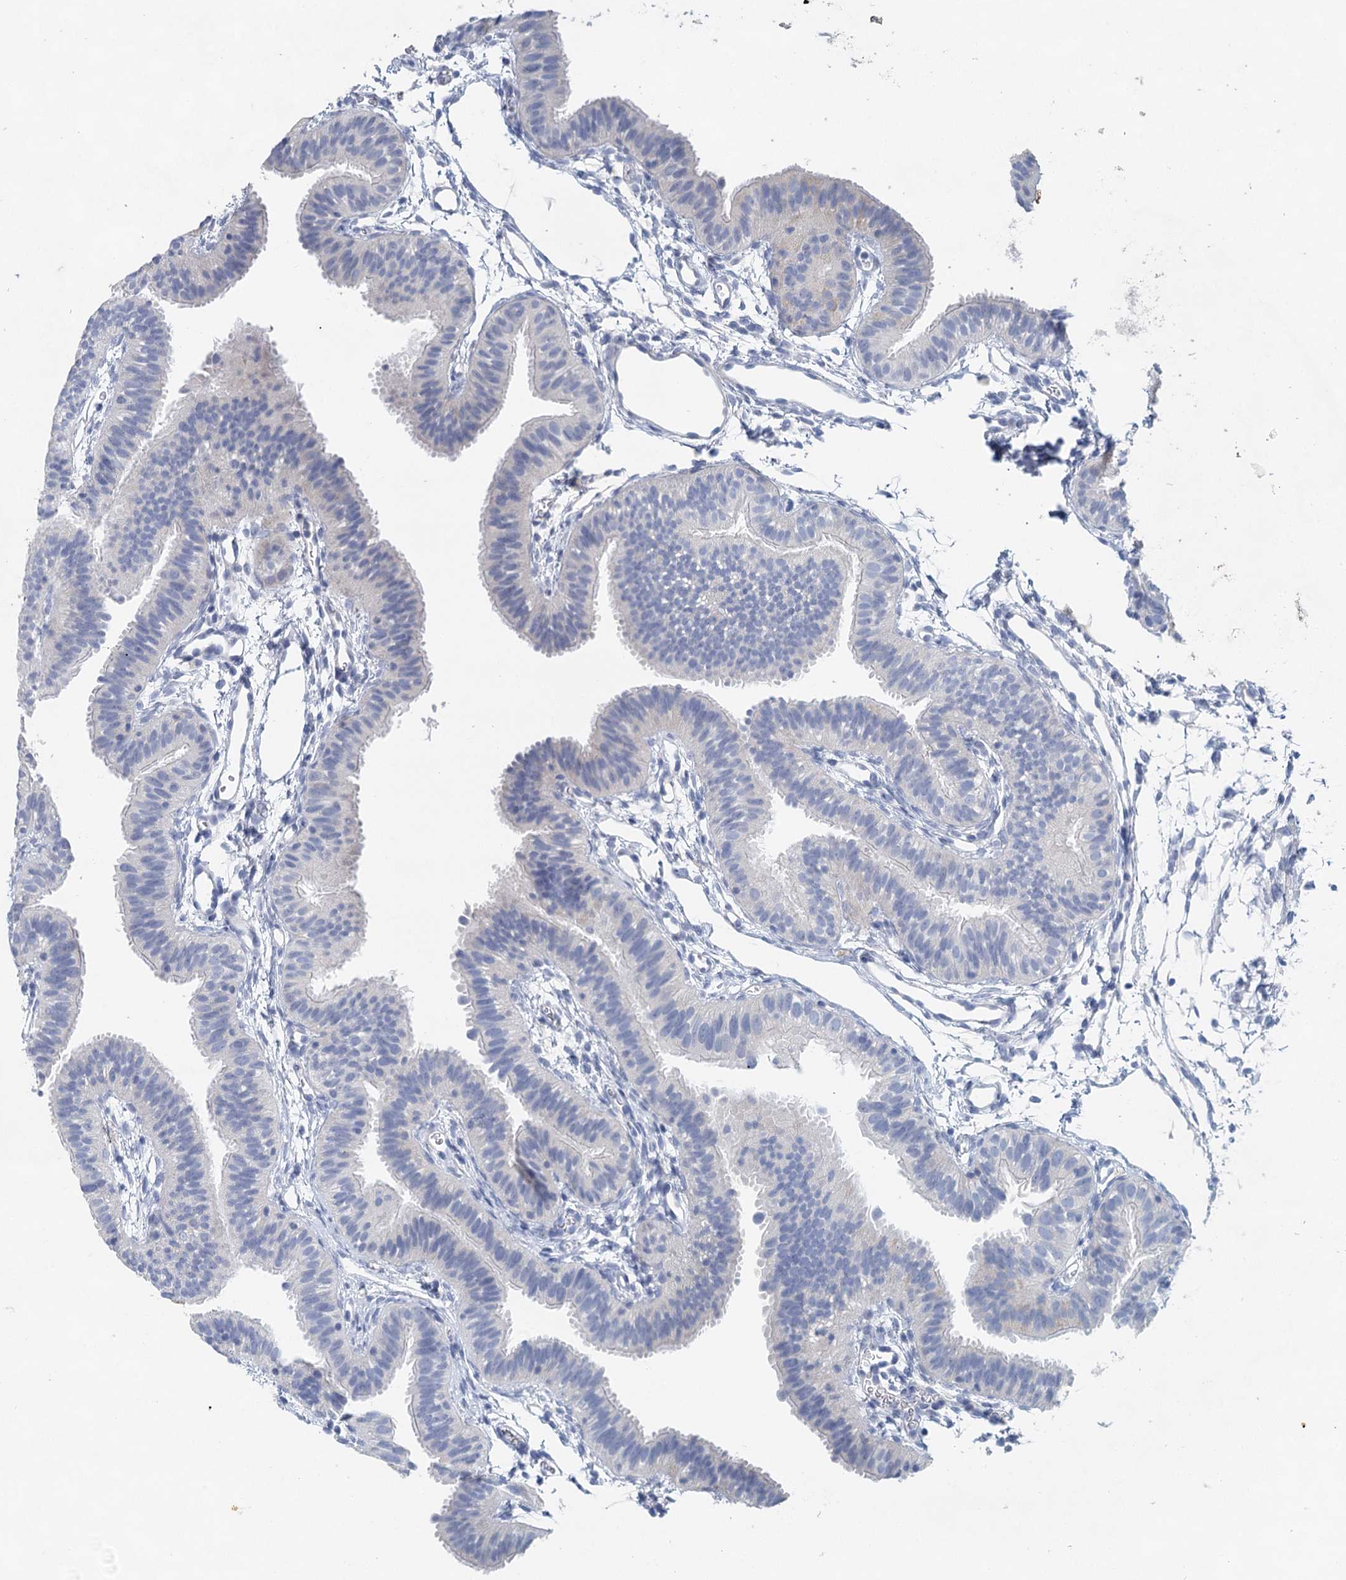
{"staining": {"intensity": "negative", "quantity": "none", "location": "none"}, "tissue": "fallopian tube", "cell_type": "Glandular cells", "image_type": "normal", "snomed": [{"axis": "morphology", "description": "Normal tissue, NOS"}, {"axis": "topography", "description": "Fallopian tube"}], "caption": "Fallopian tube stained for a protein using immunohistochemistry reveals no staining glandular cells.", "gene": "MYL6B", "patient": {"sex": "female", "age": 35}}